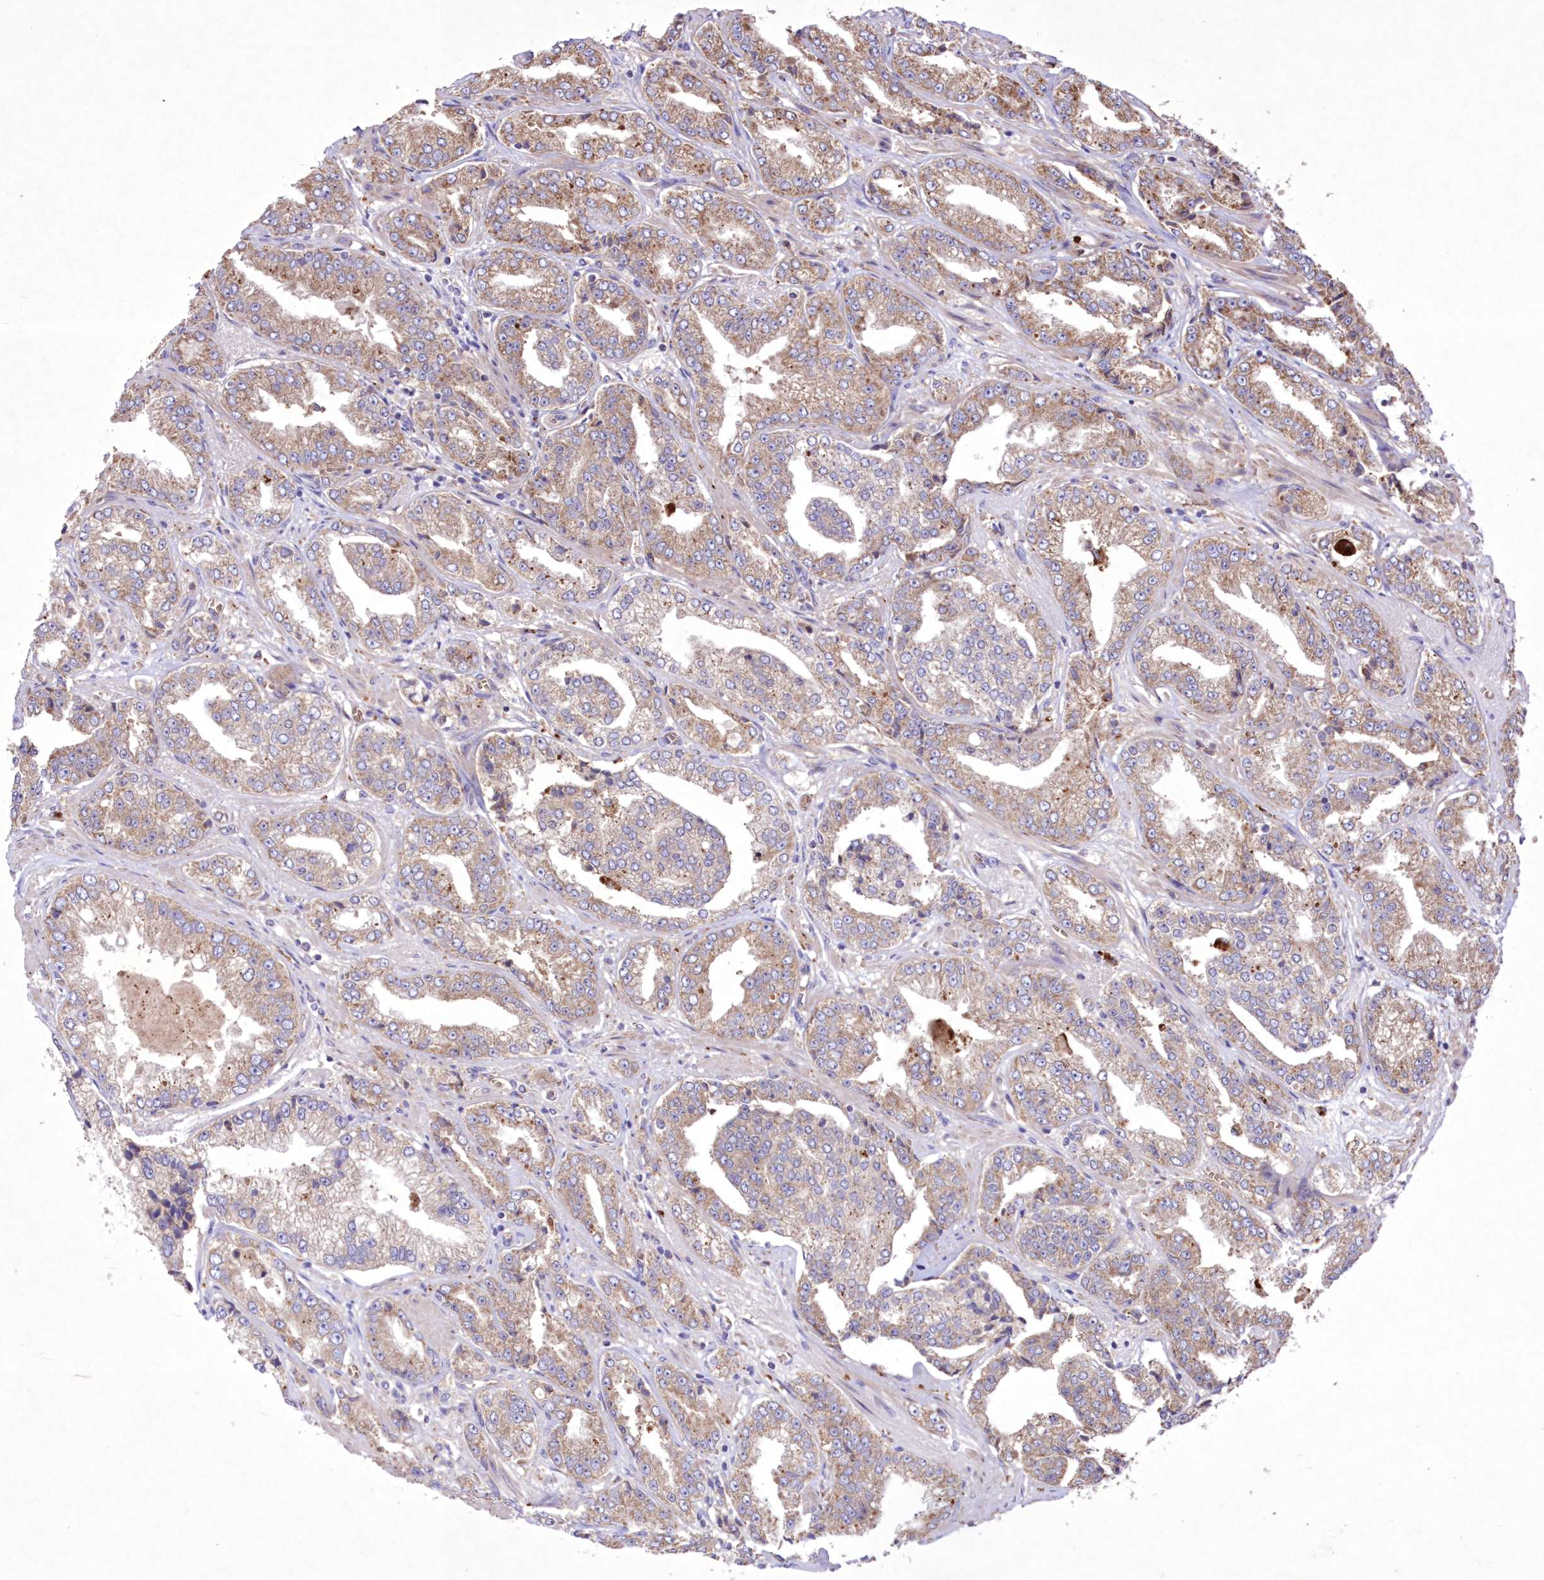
{"staining": {"intensity": "moderate", "quantity": "25%-75%", "location": "cytoplasmic/membranous"}, "tissue": "prostate cancer", "cell_type": "Tumor cells", "image_type": "cancer", "snomed": [{"axis": "morphology", "description": "Adenocarcinoma, High grade"}, {"axis": "topography", "description": "Prostate"}], "caption": "Brown immunohistochemical staining in human prostate cancer (high-grade adenocarcinoma) demonstrates moderate cytoplasmic/membranous positivity in approximately 25%-75% of tumor cells.", "gene": "FCHO2", "patient": {"sex": "male", "age": 71}}